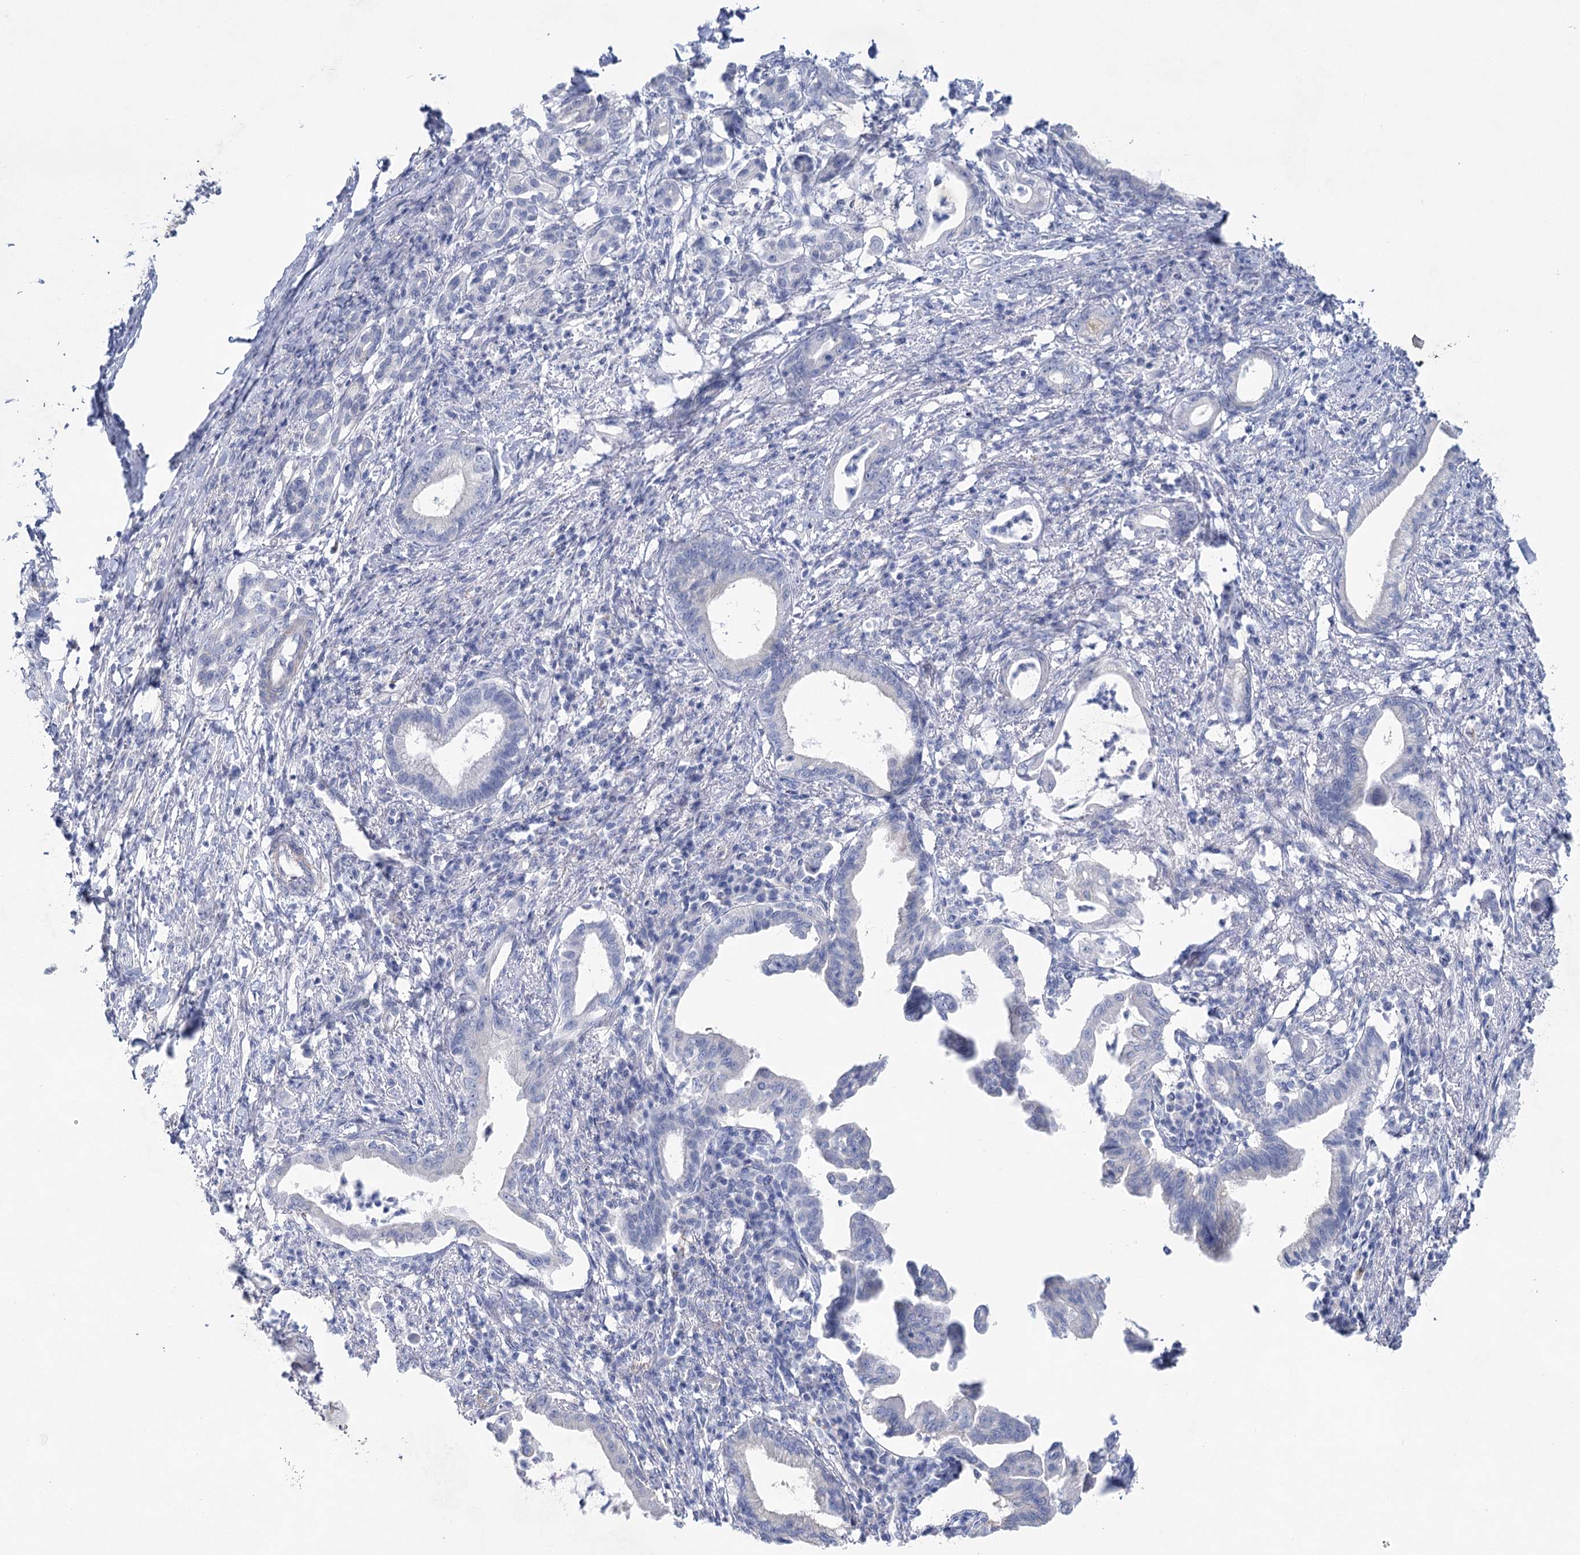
{"staining": {"intensity": "negative", "quantity": "none", "location": "none"}, "tissue": "pancreatic cancer", "cell_type": "Tumor cells", "image_type": "cancer", "snomed": [{"axis": "morphology", "description": "Adenocarcinoma, NOS"}, {"axis": "topography", "description": "Pancreas"}], "caption": "Tumor cells show no significant protein expression in pancreatic adenocarcinoma.", "gene": "CCDC88A", "patient": {"sex": "female", "age": 55}}